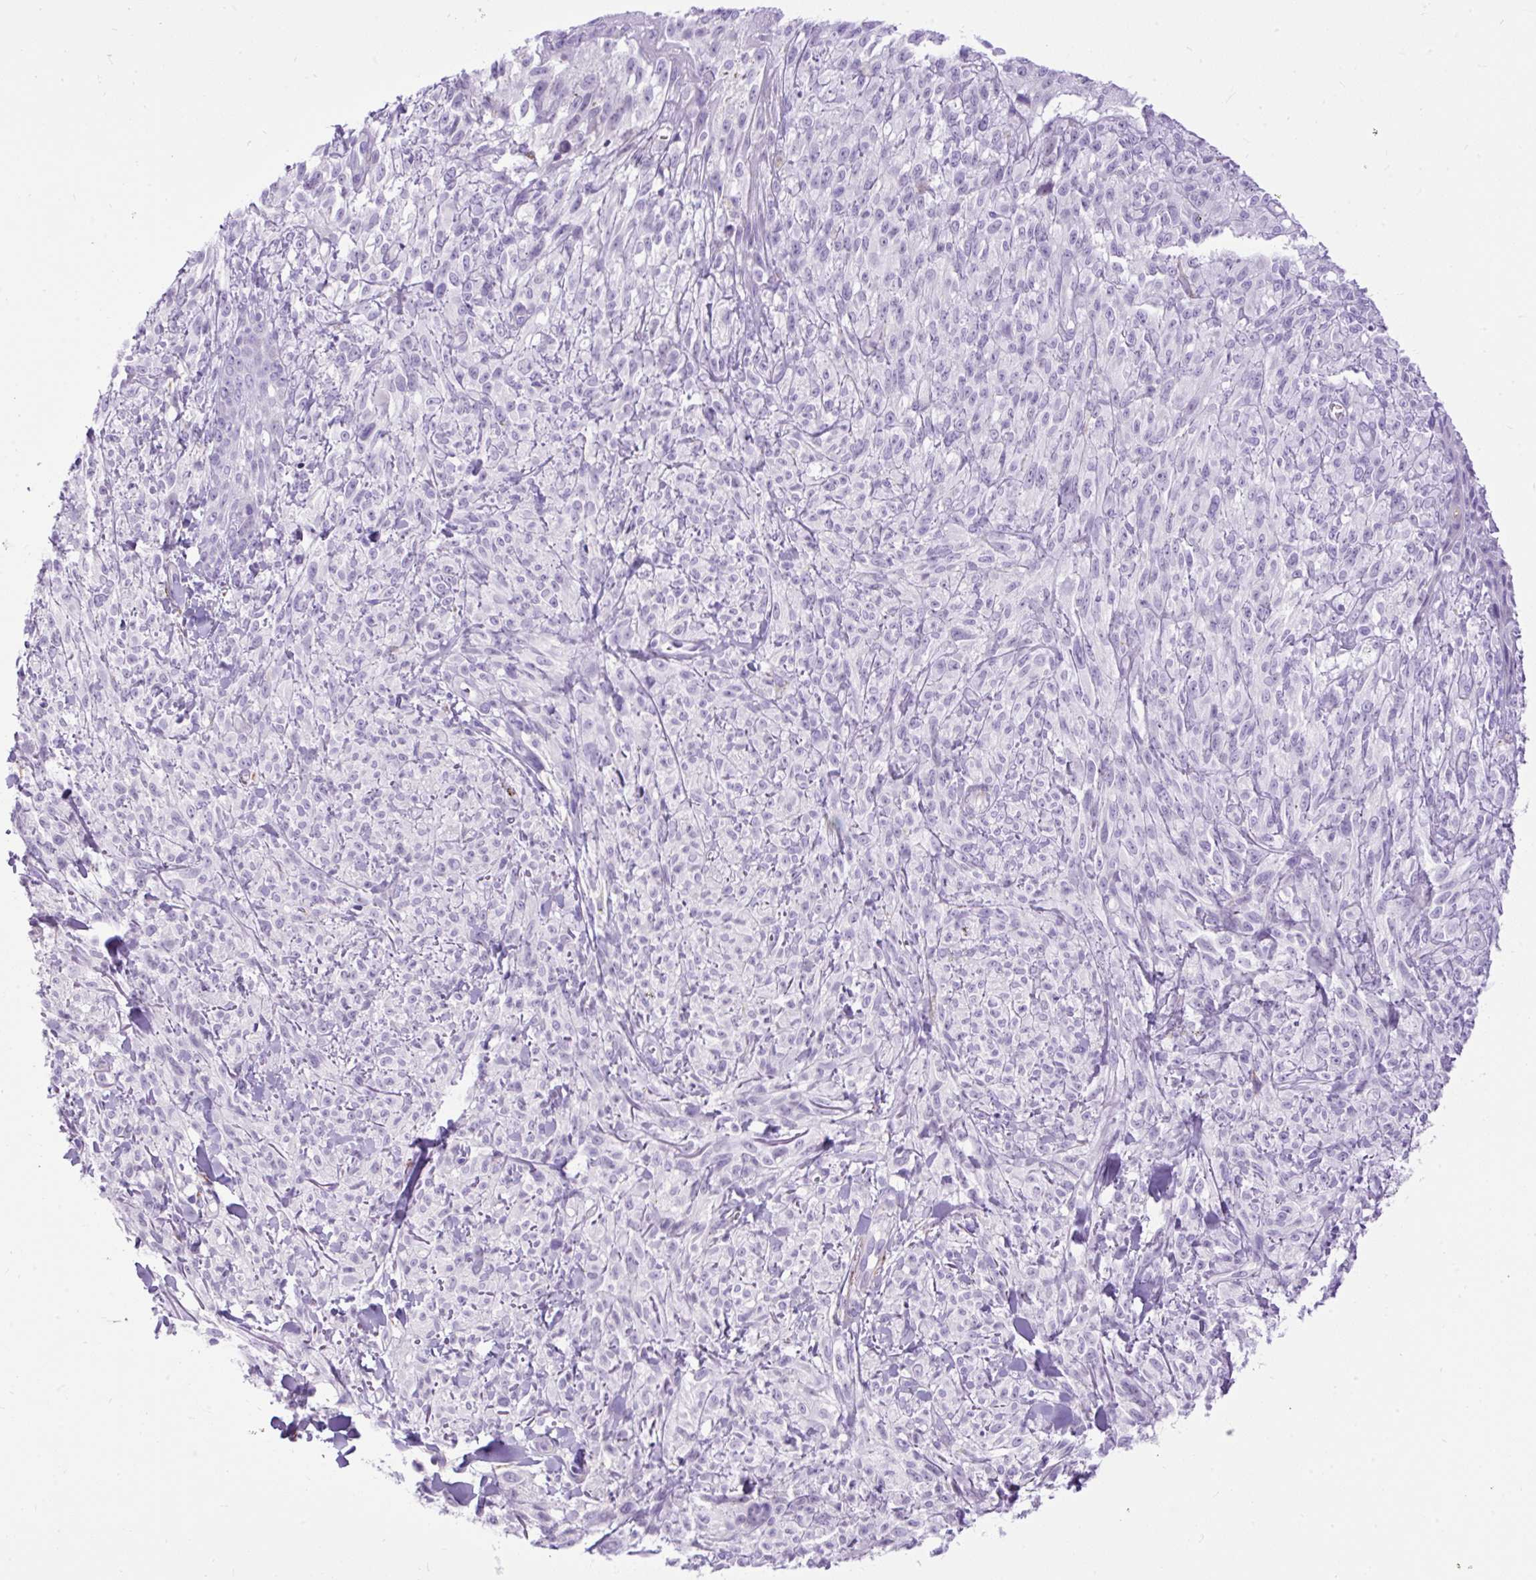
{"staining": {"intensity": "negative", "quantity": "none", "location": "none"}, "tissue": "melanoma", "cell_type": "Tumor cells", "image_type": "cancer", "snomed": [{"axis": "morphology", "description": "Malignant melanoma, NOS"}, {"axis": "topography", "description": "Skin of upper arm"}], "caption": "This is an immunohistochemistry (IHC) image of human malignant melanoma. There is no staining in tumor cells.", "gene": "ZNF256", "patient": {"sex": "female", "age": 65}}